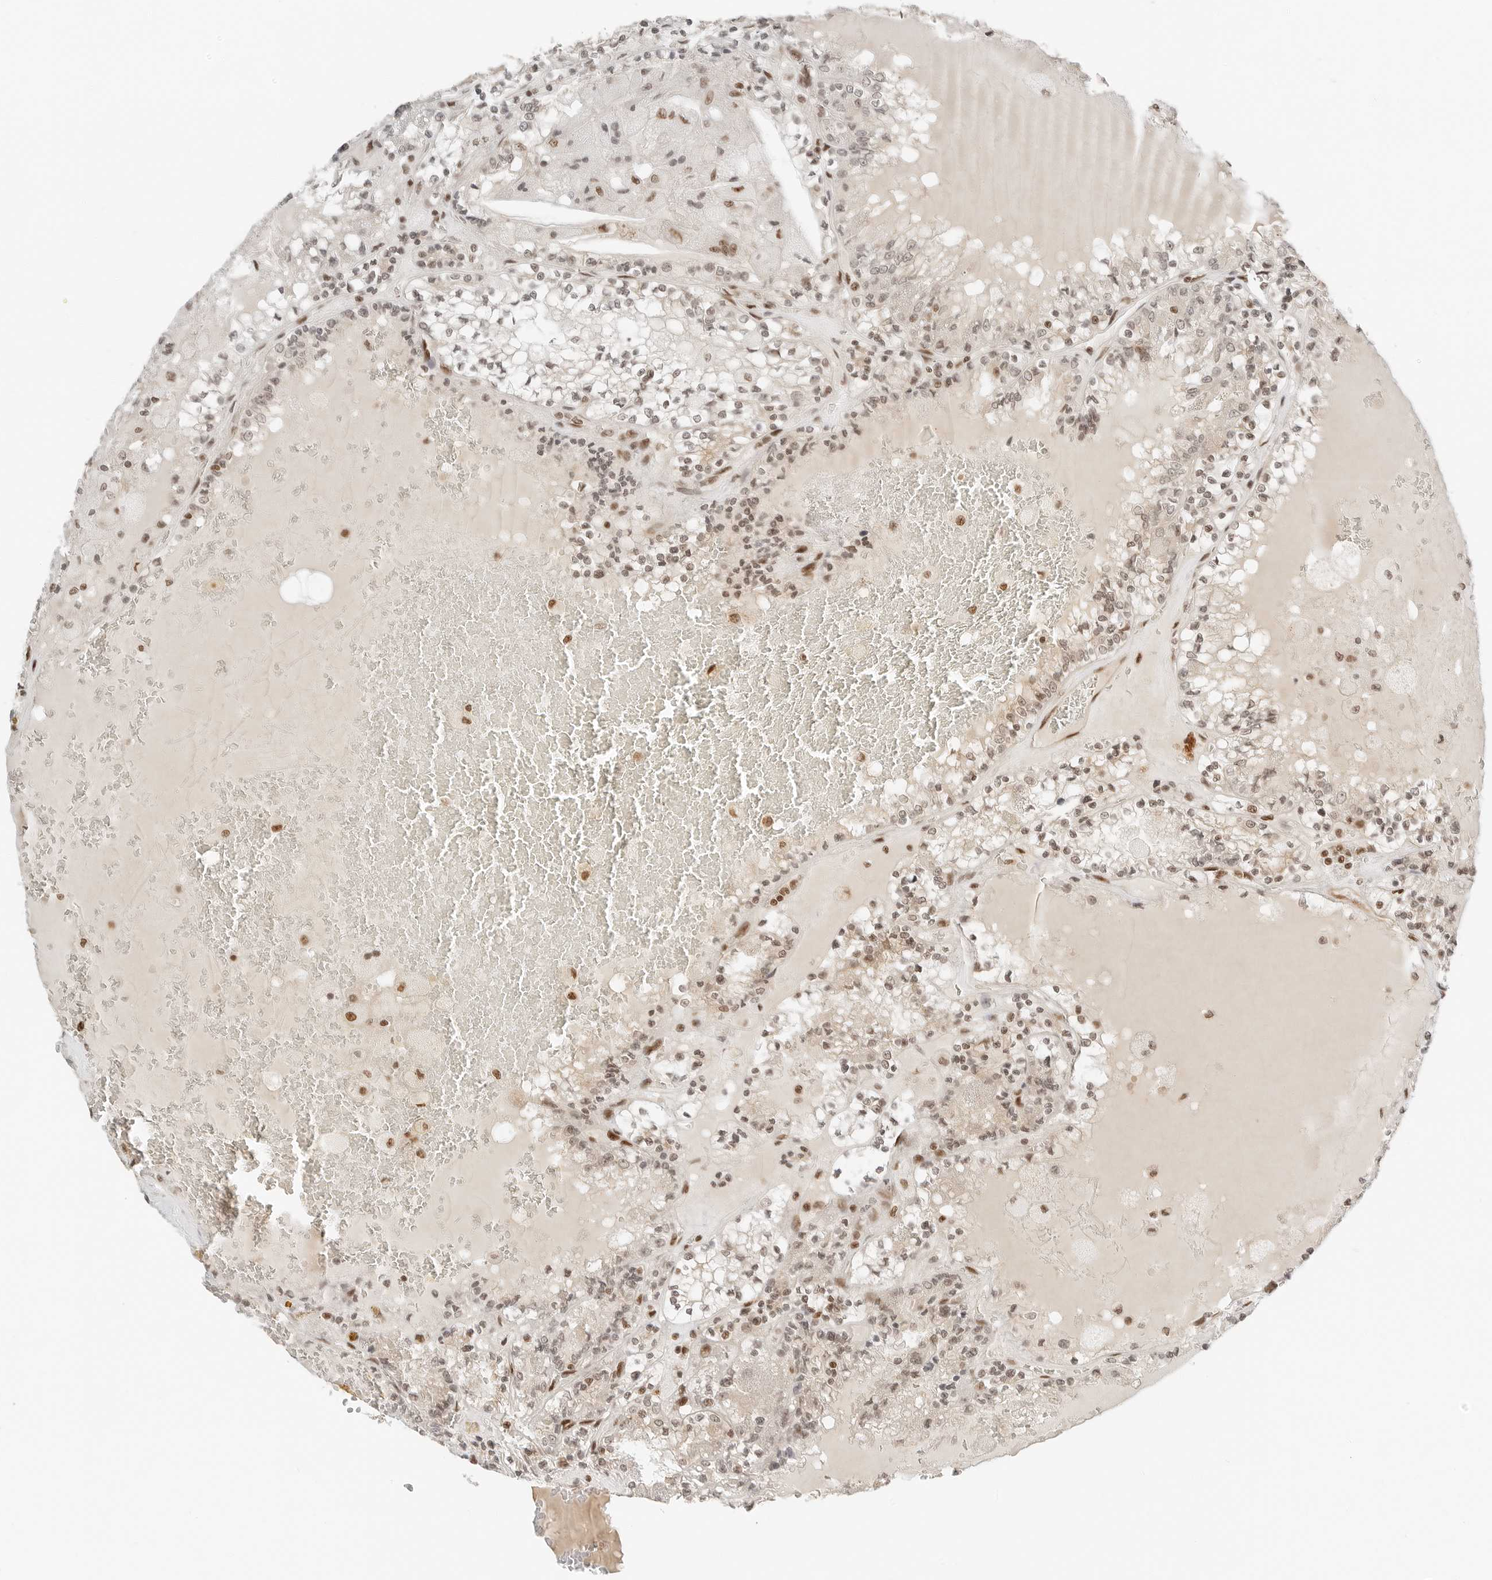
{"staining": {"intensity": "moderate", "quantity": "25%-75%", "location": "nuclear"}, "tissue": "renal cancer", "cell_type": "Tumor cells", "image_type": "cancer", "snomed": [{"axis": "morphology", "description": "Adenocarcinoma, NOS"}, {"axis": "topography", "description": "Kidney"}], "caption": "Renal adenocarcinoma was stained to show a protein in brown. There is medium levels of moderate nuclear expression in approximately 25%-75% of tumor cells.", "gene": "CRTC2", "patient": {"sex": "female", "age": 56}}